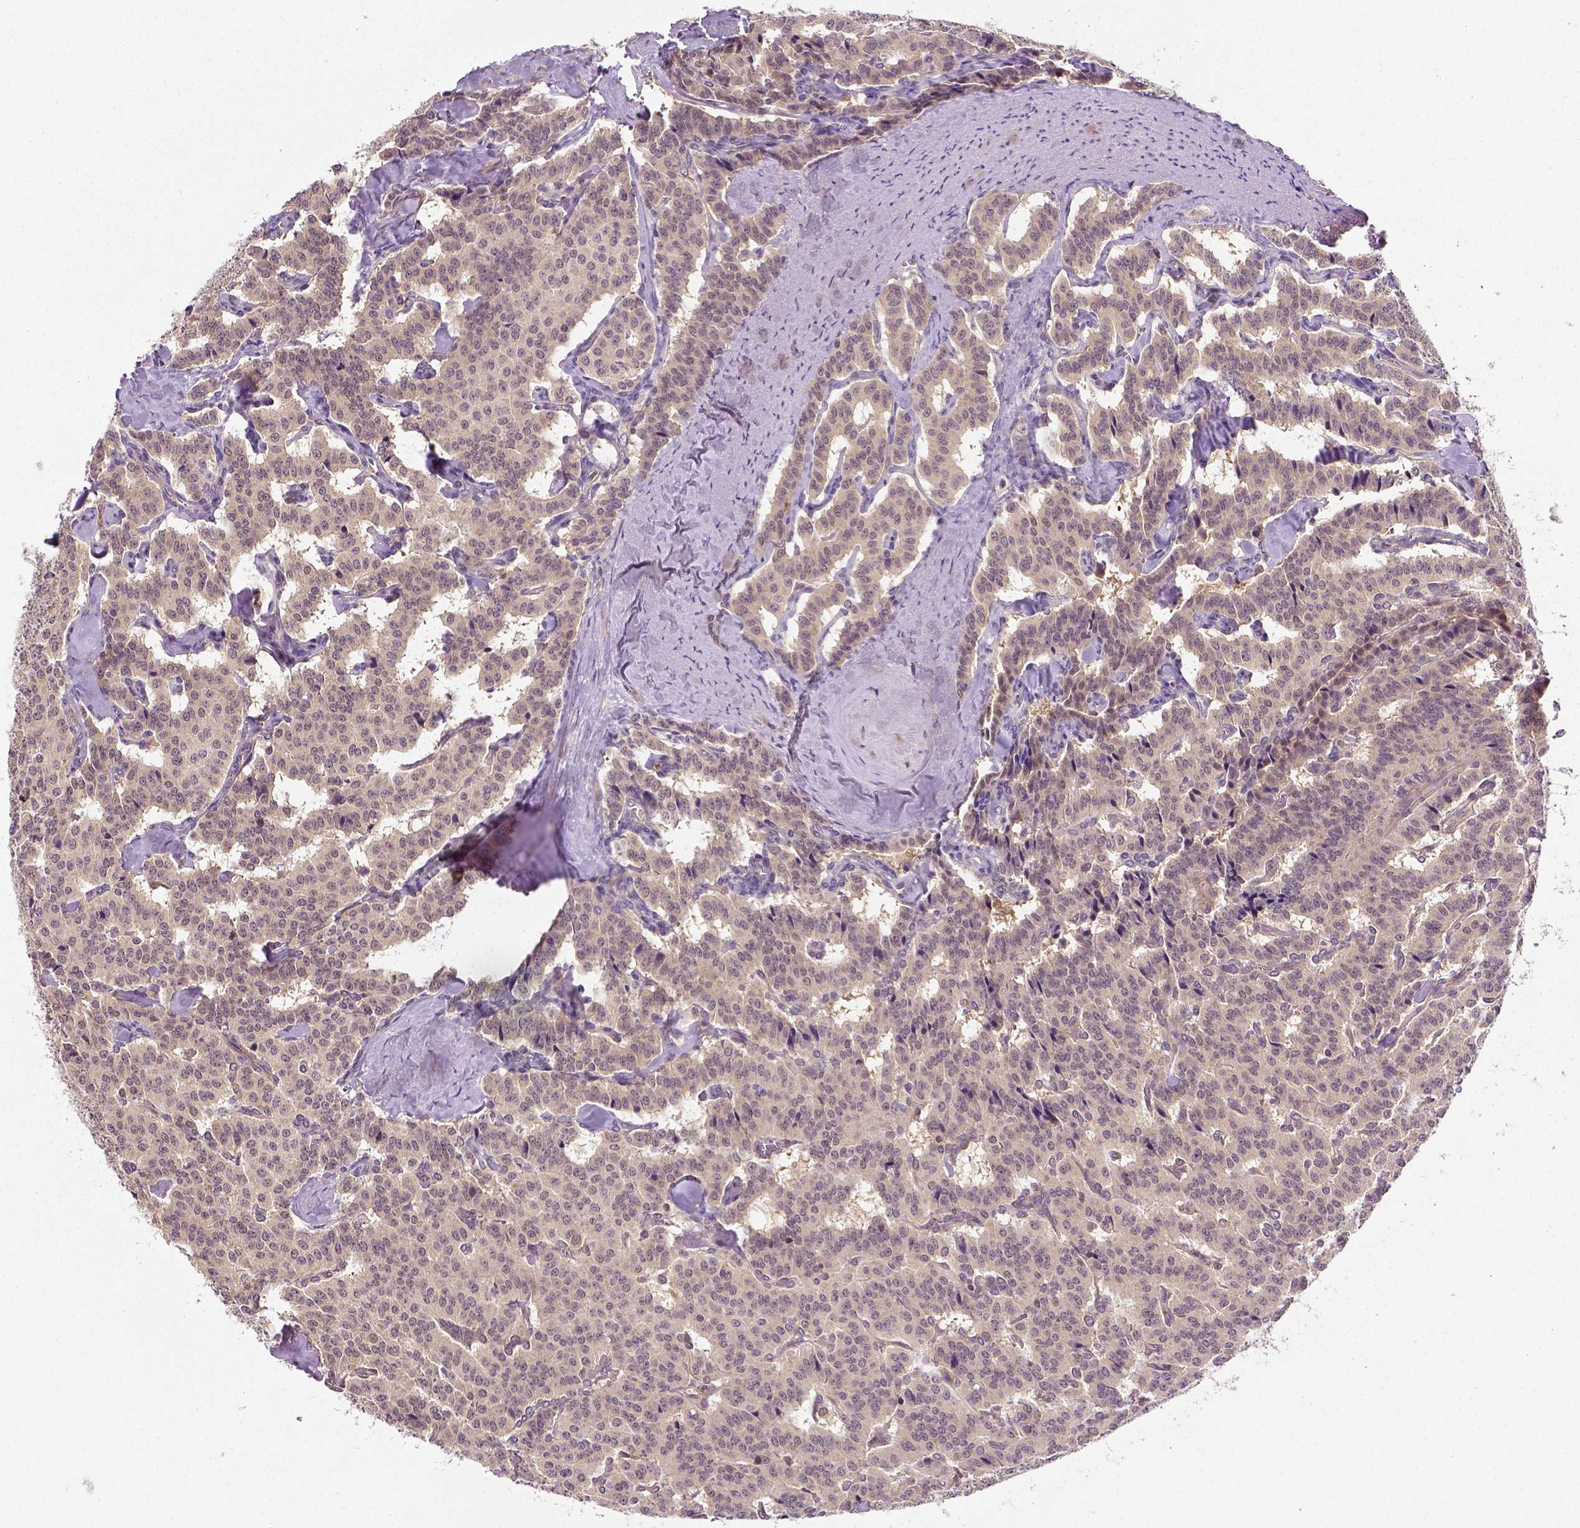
{"staining": {"intensity": "negative", "quantity": "none", "location": "none"}, "tissue": "carcinoid", "cell_type": "Tumor cells", "image_type": "cancer", "snomed": [{"axis": "morphology", "description": "Carcinoid, malignant, NOS"}, {"axis": "topography", "description": "Lung"}], "caption": "The immunohistochemistry image has no significant positivity in tumor cells of carcinoid (malignant) tissue.", "gene": "MATK", "patient": {"sex": "female", "age": 46}}